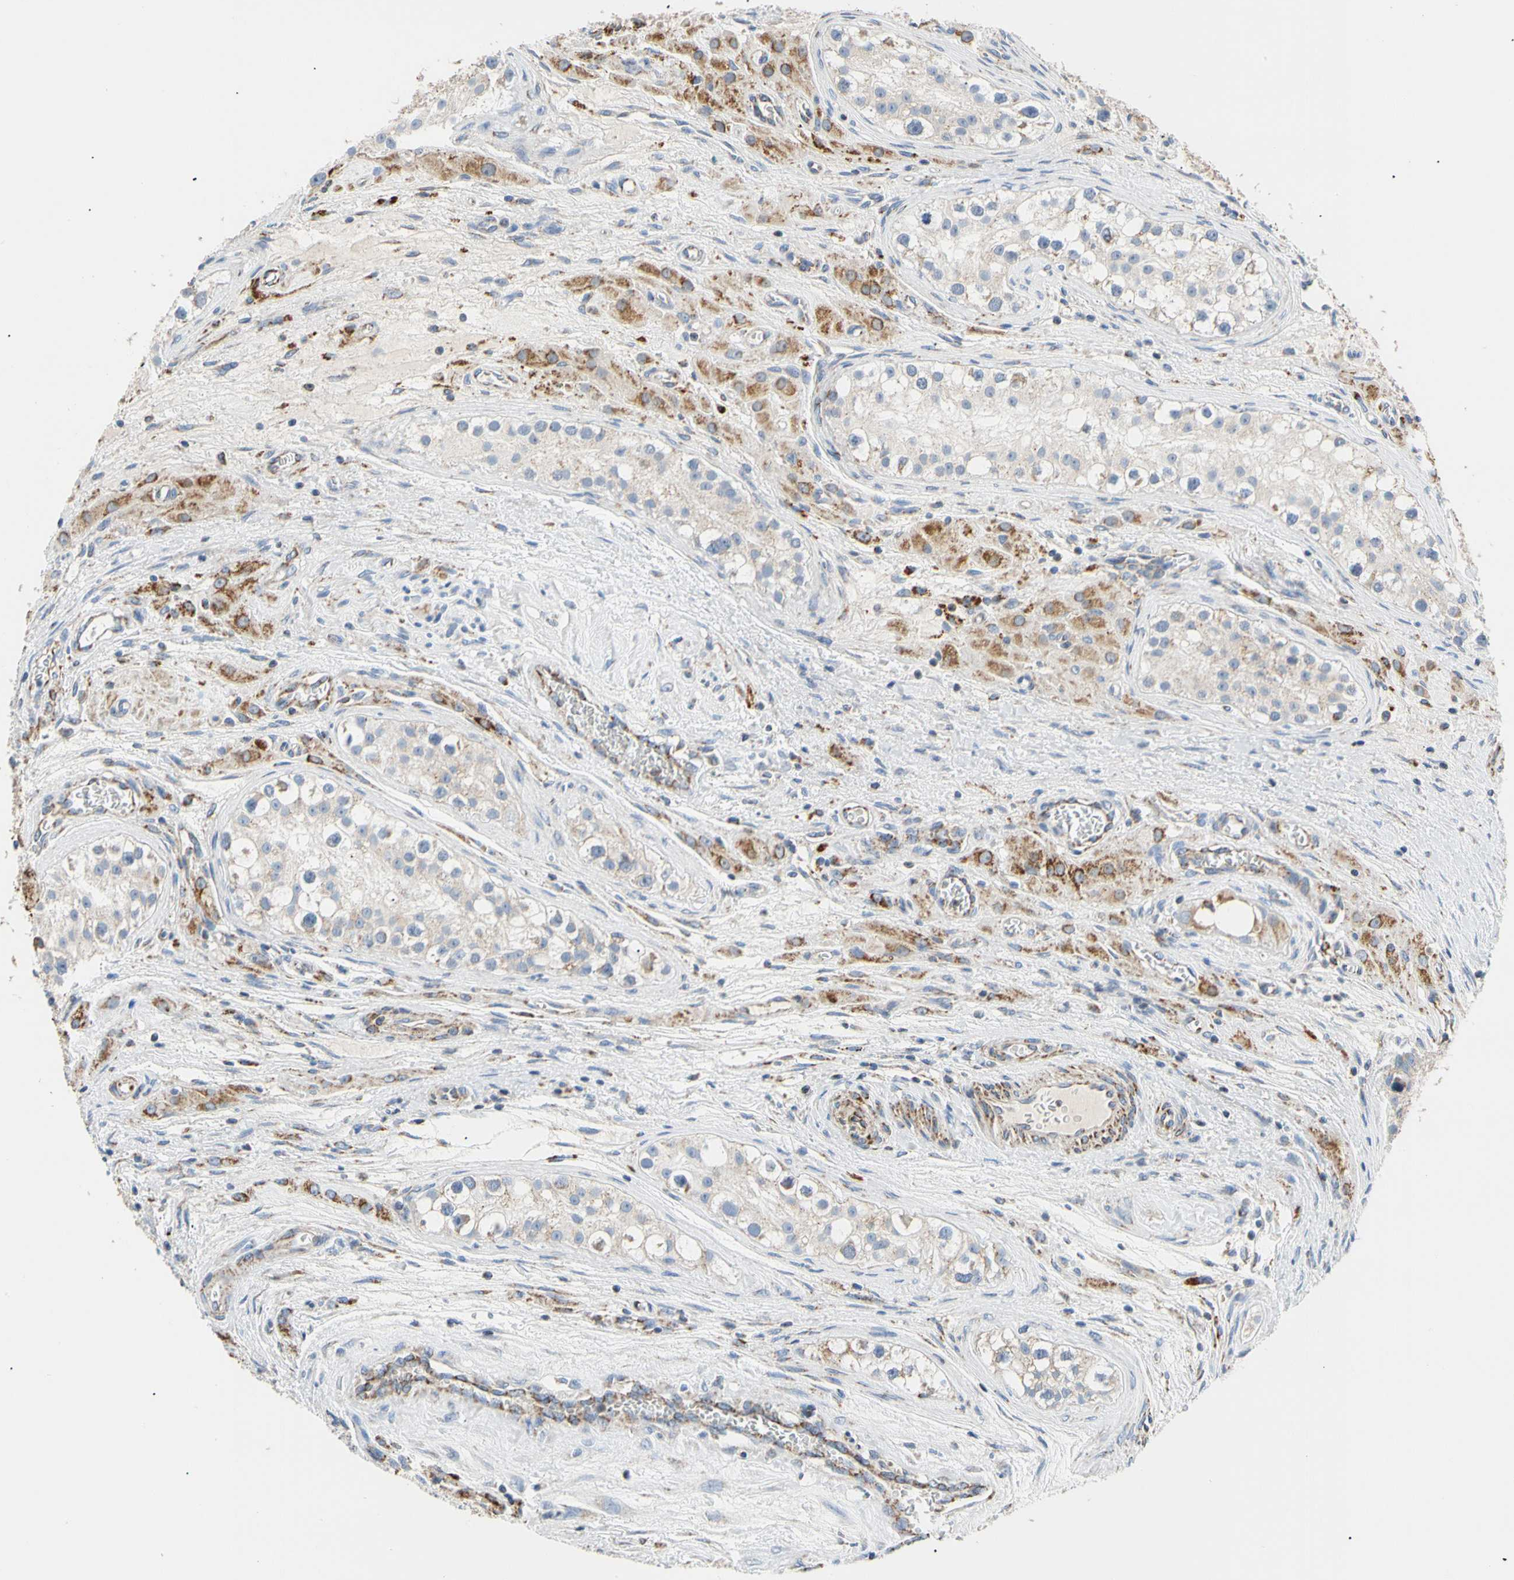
{"staining": {"intensity": "moderate", "quantity": "<25%", "location": "cytoplasmic/membranous"}, "tissue": "testis cancer", "cell_type": "Tumor cells", "image_type": "cancer", "snomed": [{"axis": "morphology", "description": "Carcinoma, Embryonal, NOS"}, {"axis": "topography", "description": "Testis"}], "caption": "Human testis embryonal carcinoma stained with a brown dye reveals moderate cytoplasmic/membranous positive positivity in about <25% of tumor cells.", "gene": "ACAT1", "patient": {"sex": "male", "age": 28}}